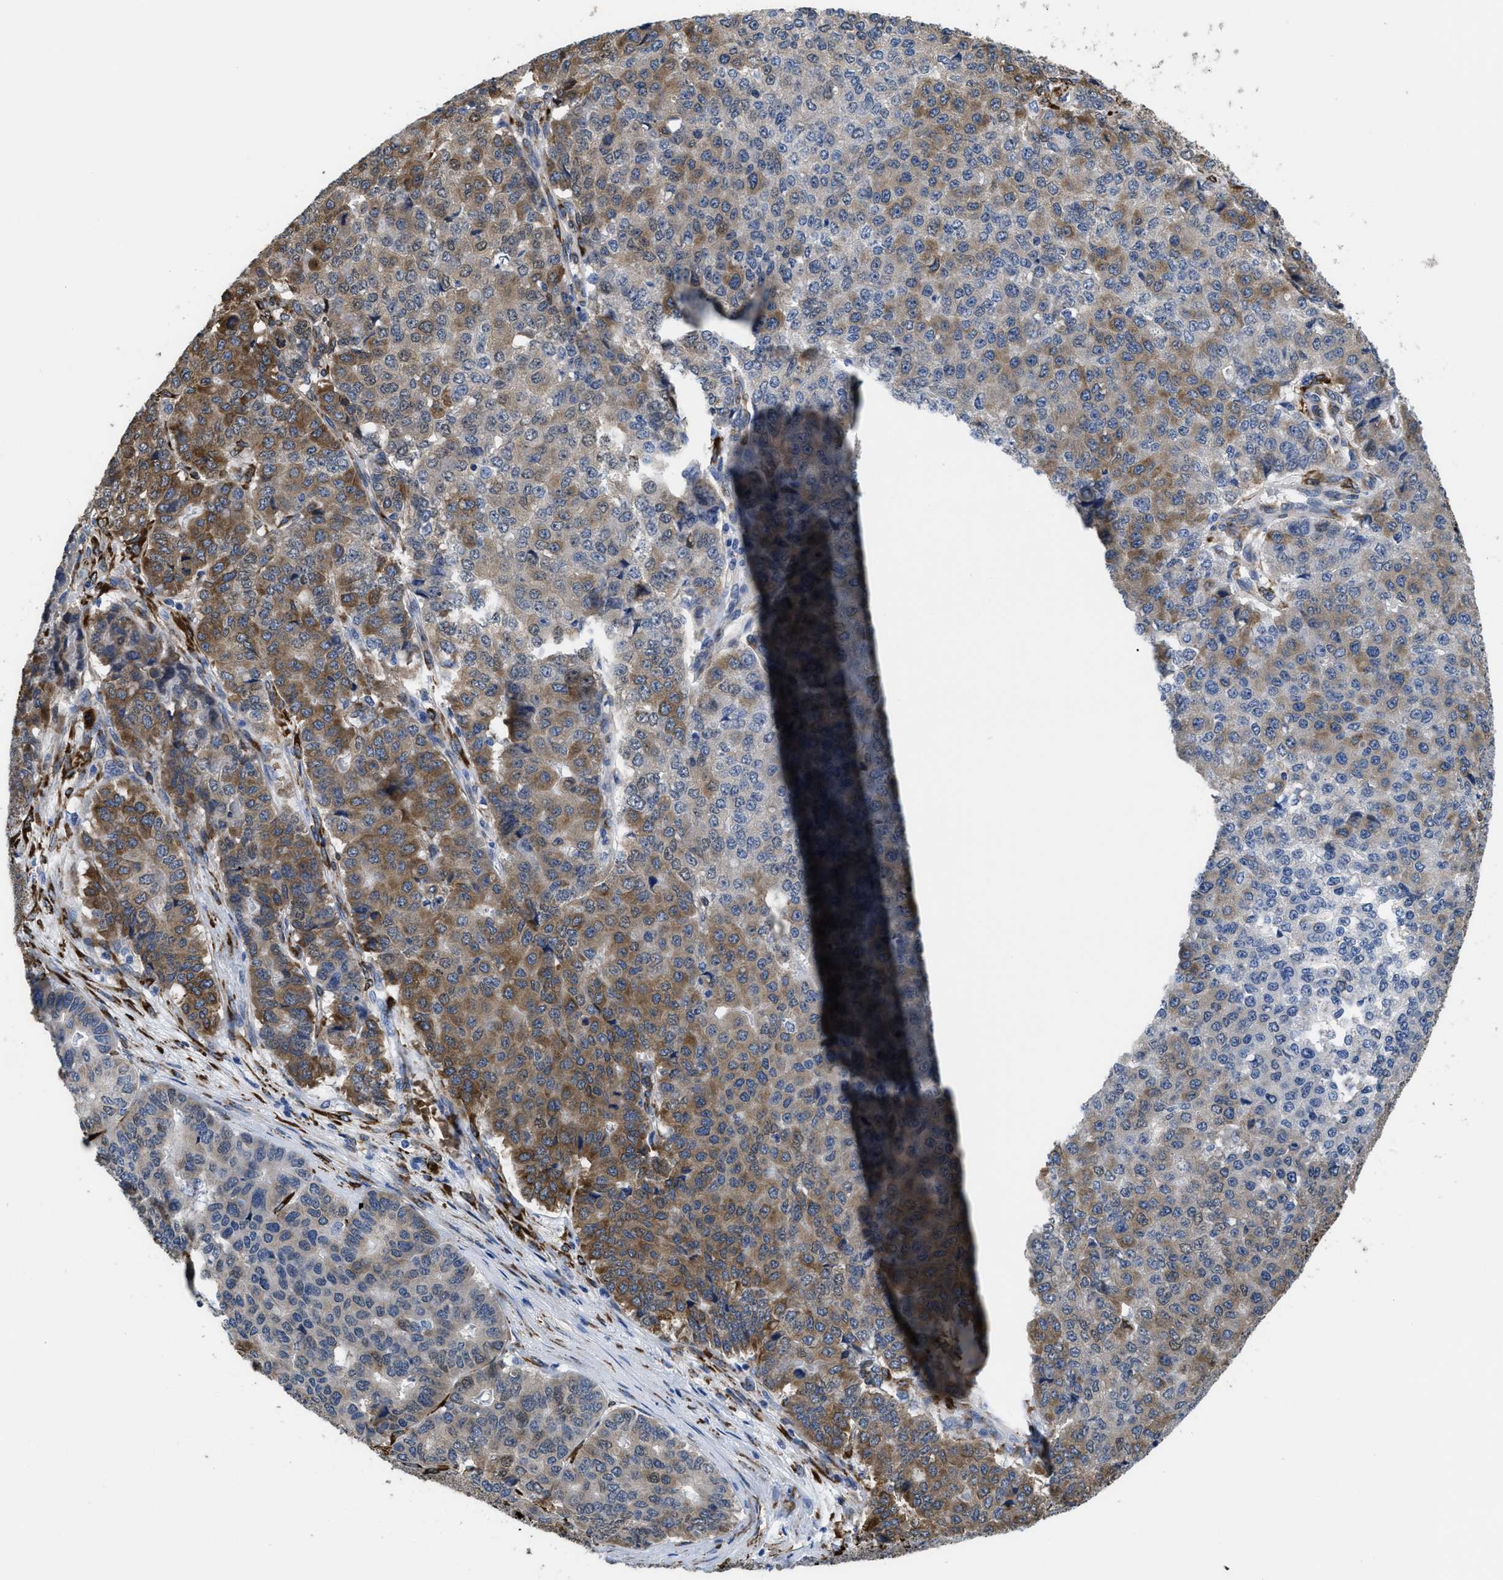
{"staining": {"intensity": "moderate", "quantity": "25%-75%", "location": "cytoplasmic/membranous"}, "tissue": "pancreatic cancer", "cell_type": "Tumor cells", "image_type": "cancer", "snomed": [{"axis": "morphology", "description": "Adenocarcinoma, NOS"}, {"axis": "topography", "description": "Pancreas"}], "caption": "Protein expression analysis of human pancreatic cancer (adenocarcinoma) reveals moderate cytoplasmic/membranous expression in about 25%-75% of tumor cells.", "gene": "SQLE", "patient": {"sex": "male", "age": 50}}